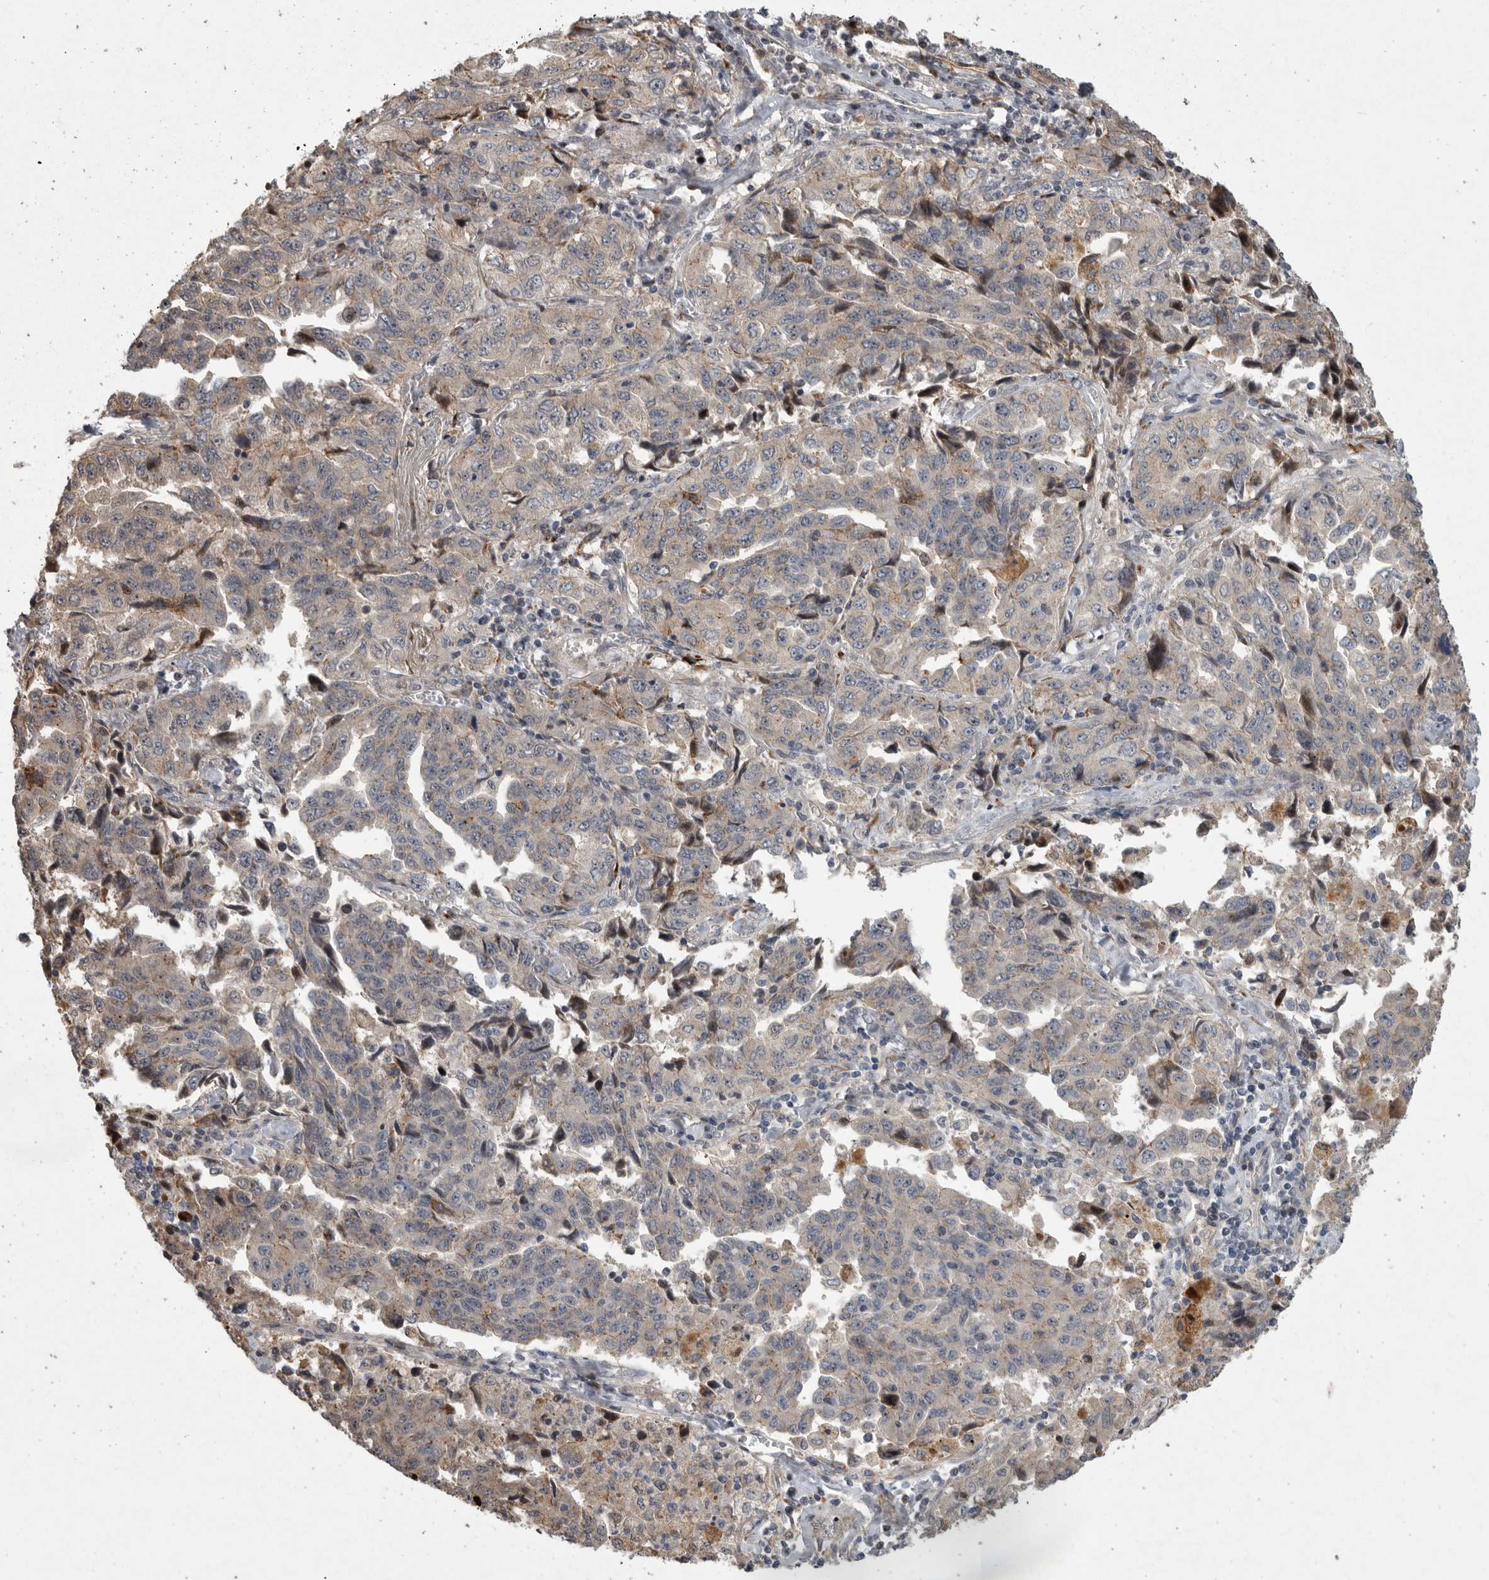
{"staining": {"intensity": "weak", "quantity": "<25%", "location": "cytoplasmic/membranous"}, "tissue": "lung cancer", "cell_type": "Tumor cells", "image_type": "cancer", "snomed": [{"axis": "morphology", "description": "Adenocarcinoma, NOS"}, {"axis": "topography", "description": "Lung"}], "caption": "DAB (3,3'-diaminobenzidine) immunohistochemical staining of human lung cancer (adenocarcinoma) reveals no significant staining in tumor cells. (Stains: DAB IHC with hematoxylin counter stain, Microscopy: brightfield microscopy at high magnification).", "gene": "MPDZ", "patient": {"sex": "female", "age": 51}}